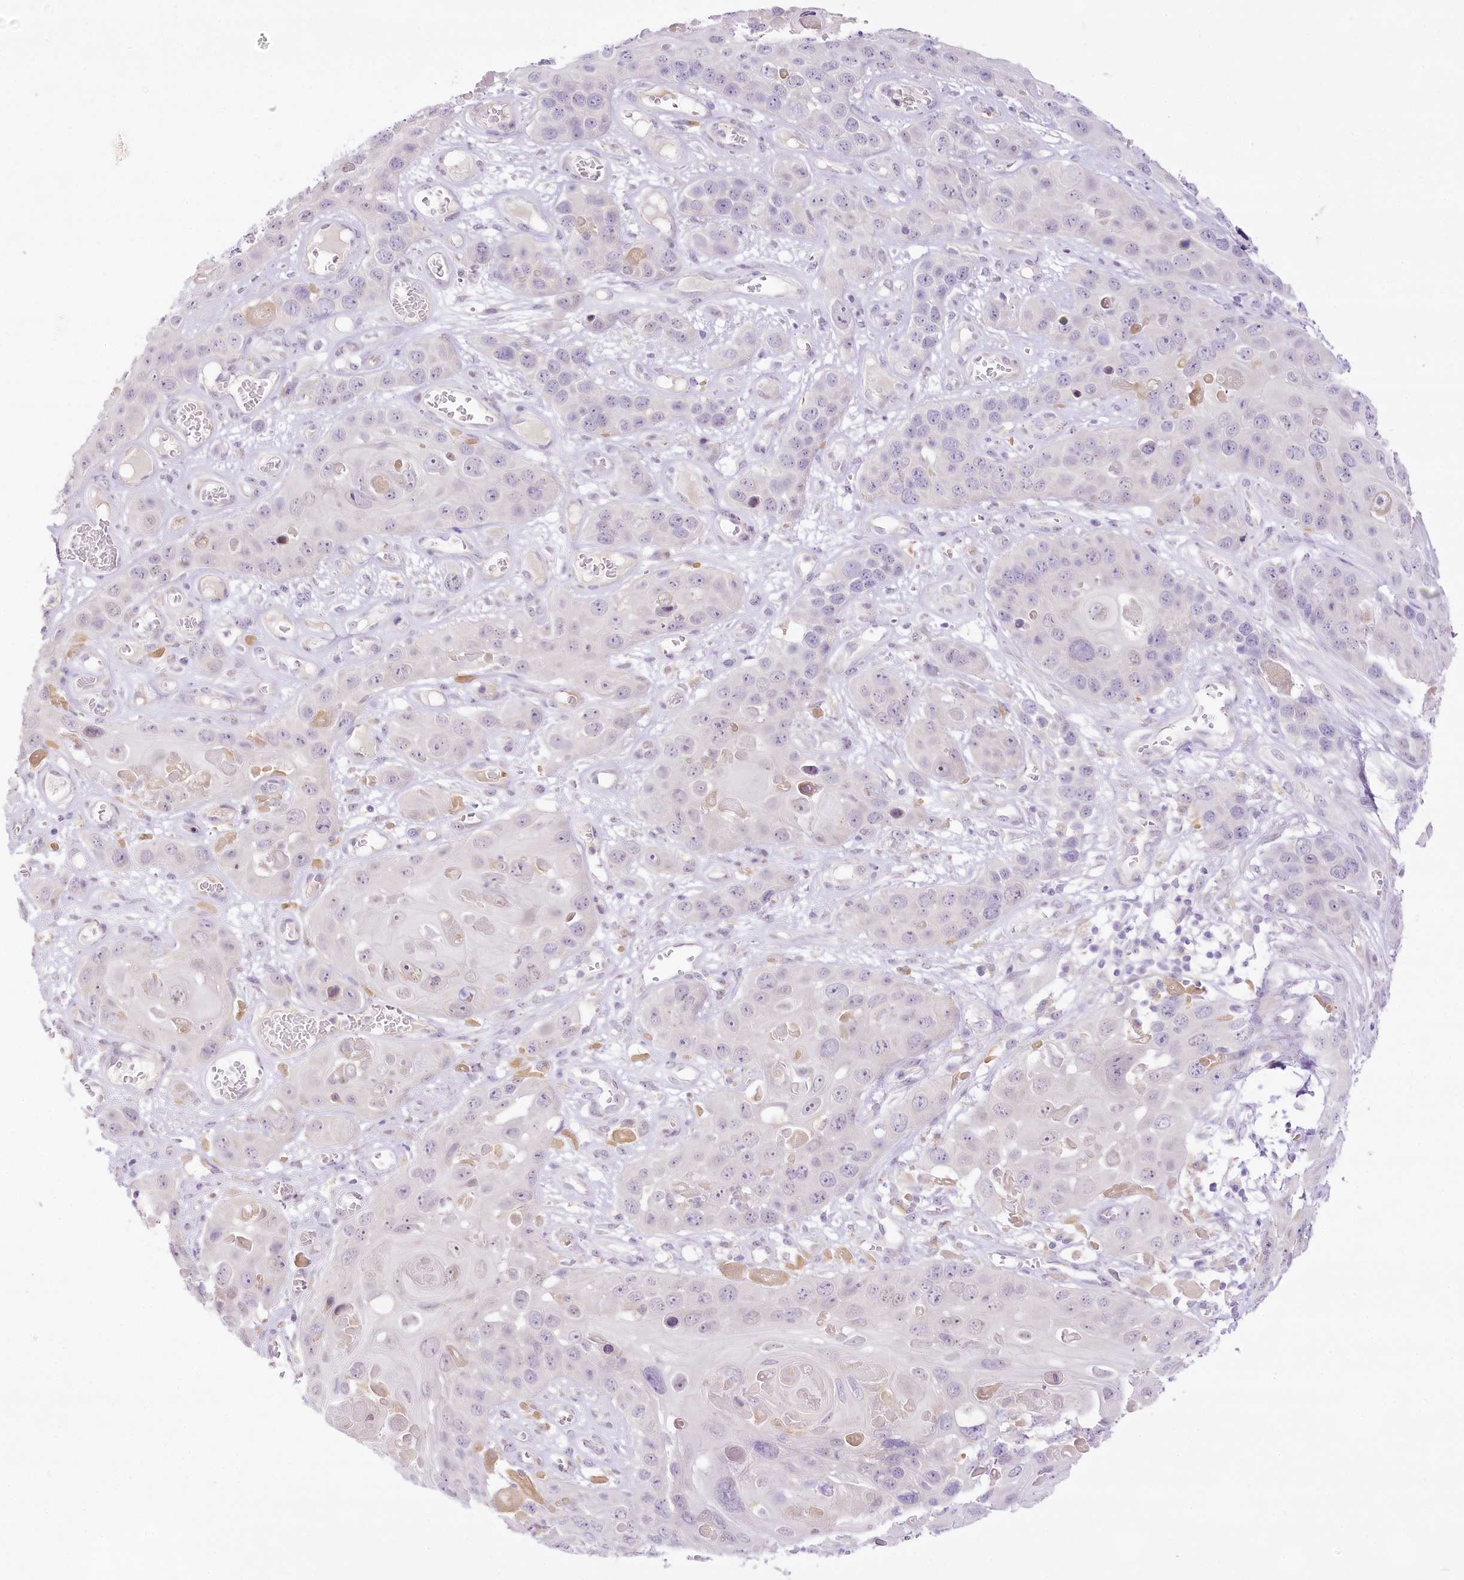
{"staining": {"intensity": "negative", "quantity": "none", "location": "none"}, "tissue": "skin cancer", "cell_type": "Tumor cells", "image_type": "cancer", "snomed": [{"axis": "morphology", "description": "Squamous cell carcinoma, NOS"}, {"axis": "topography", "description": "Skin"}], "caption": "A photomicrograph of human squamous cell carcinoma (skin) is negative for staining in tumor cells.", "gene": "CCDC30", "patient": {"sex": "male", "age": 55}}